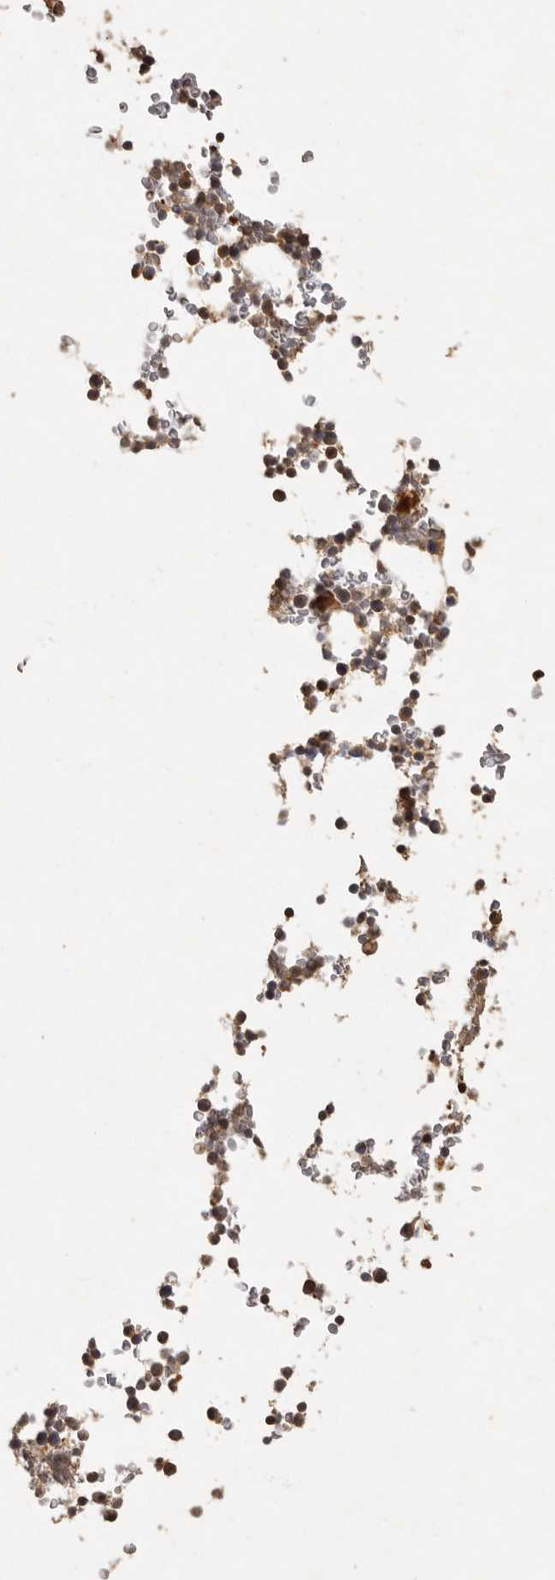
{"staining": {"intensity": "moderate", "quantity": ">75%", "location": "cytoplasmic/membranous"}, "tissue": "bone marrow", "cell_type": "Hematopoietic cells", "image_type": "normal", "snomed": [{"axis": "morphology", "description": "Normal tissue, NOS"}, {"axis": "topography", "description": "Bone marrow"}], "caption": "Protein expression analysis of normal bone marrow exhibits moderate cytoplasmic/membranous expression in about >75% of hematopoietic cells. The staining was performed using DAB to visualize the protein expression in brown, while the nuclei were stained in blue with hematoxylin (Magnification: 20x).", "gene": "SEMA3A", "patient": {"sex": "male", "age": 58}}